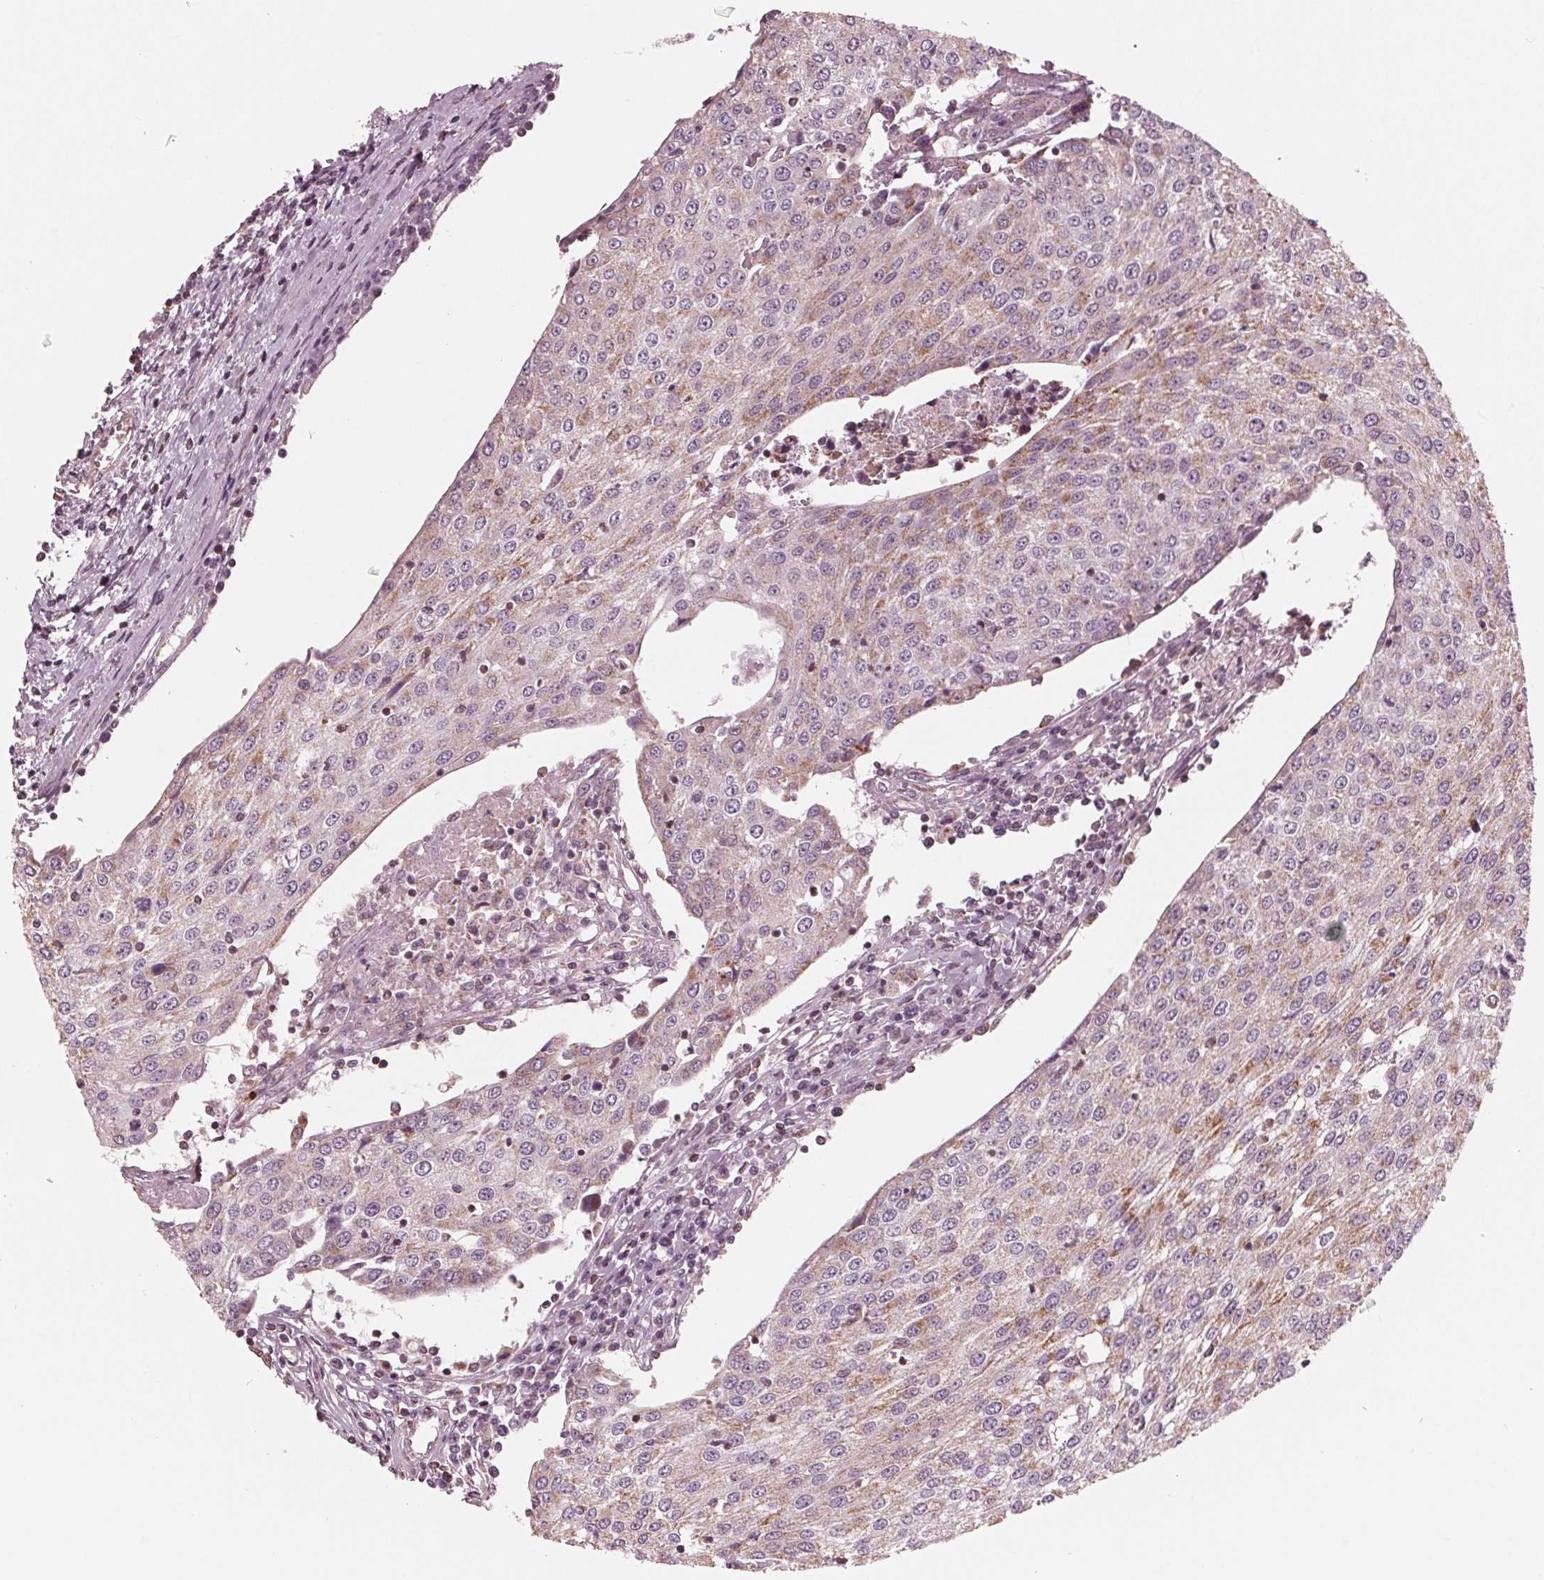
{"staining": {"intensity": "moderate", "quantity": "<25%", "location": "cytoplasmic/membranous"}, "tissue": "urothelial cancer", "cell_type": "Tumor cells", "image_type": "cancer", "snomed": [{"axis": "morphology", "description": "Urothelial carcinoma, High grade"}, {"axis": "topography", "description": "Urinary bladder"}], "caption": "A low amount of moderate cytoplasmic/membranous expression is seen in about <25% of tumor cells in urothelial carcinoma (high-grade) tissue.", "gene": "DCAF4L2", "patient": {"sex": "female", "age": 85}}